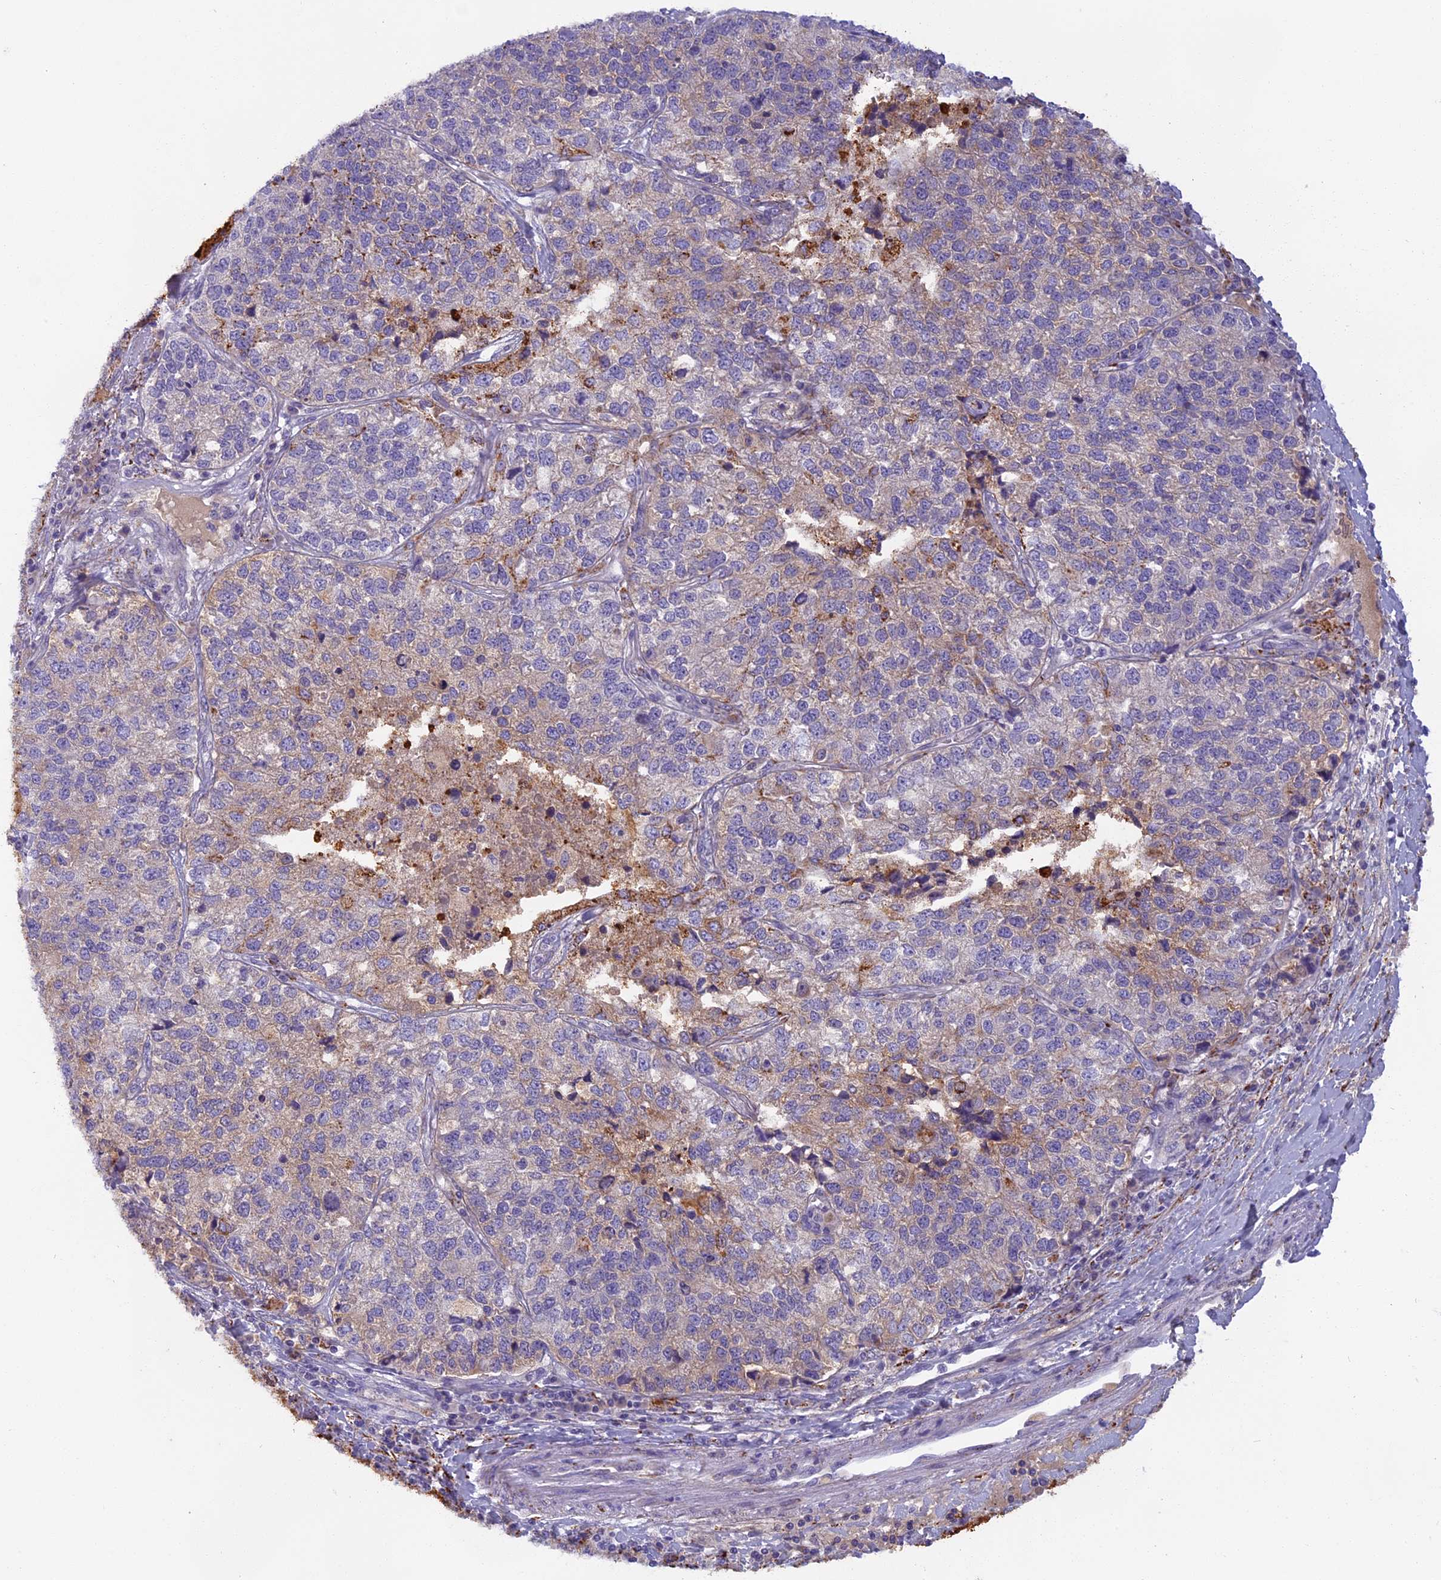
{"staining": {"intensity": "moderate", "quantity": "<25%", "location": "cytoplasmic/membranous"}, "tissue": "lung cancer", "cell_type": "Tumor cells", "image_type": "cancer", "snomed": [{"axis": "morphology", "description": "Adenocarcinoma, NOS"}, {"axis": "topography", "description": "Lung"}], "caption": "Immunohistochemical staining of human adenocarcinoma (lung) displays low levels of moderate cytoplasmic/membranous expression in about <25% of tumor cells.", "gene": "SEMA7A", "patient": {"sex": "male", "age": 49}}